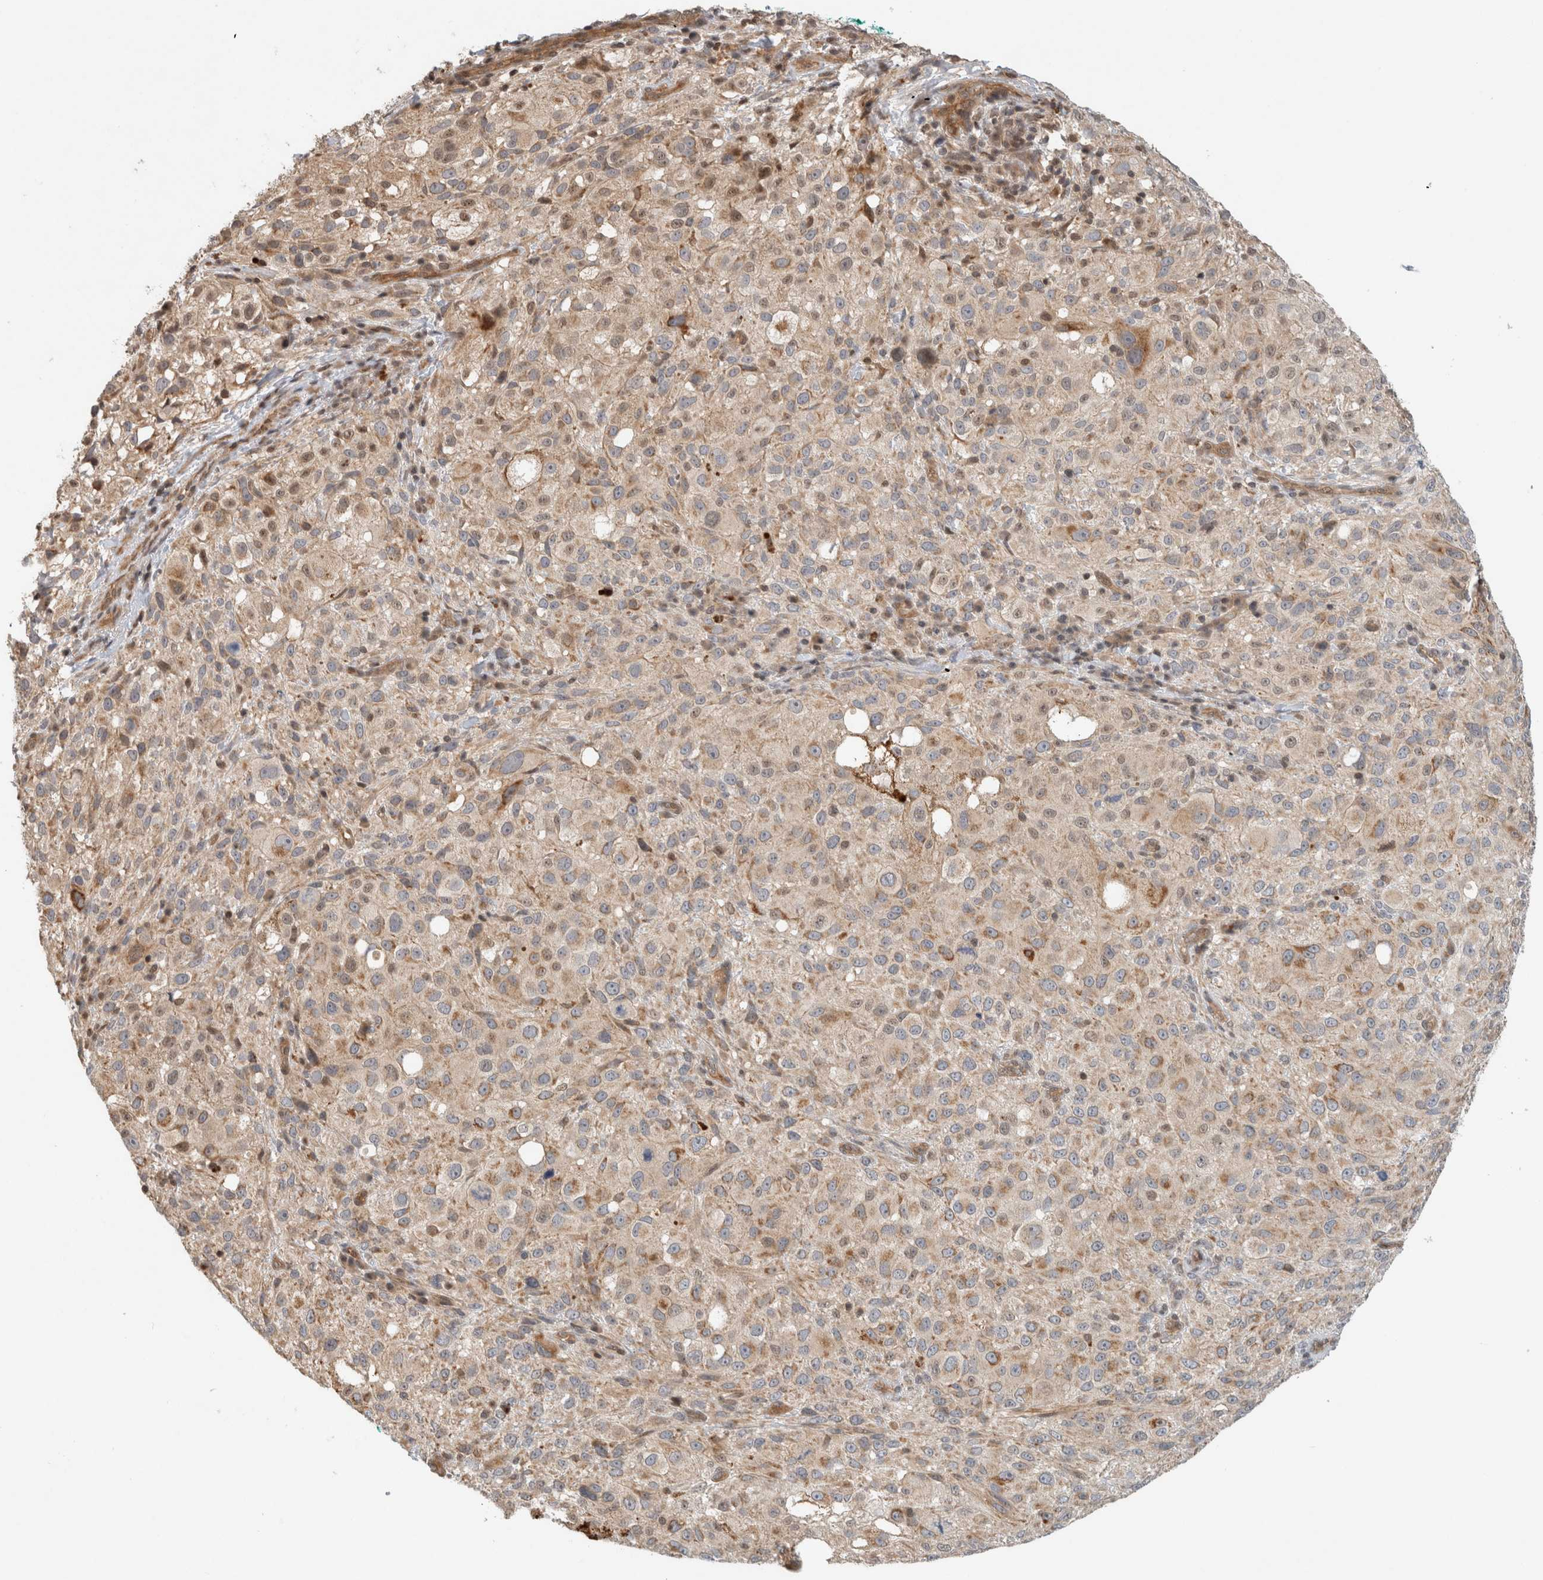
{"staining": {"intensity": "weak", "quantity": ">75%", "location": "cytoplasmic/membranous,nuclear"}, "tissue": "melanoma", "cell_type": "Tumor cells", "image_type": "cancer", "snomed": [{"axis": "morphology", "description": "Necrosis, NOS"}, {"axis": "morphology", "description": "Malignant melanoma, NOS"}, {"axis": "topography", "description": "Skin"}], "caption": "The immunohistochemical stain shows weak cytoplasmic/membranous and nuclear staining in tumor cells of melanoma tissue. (DAB (3,3'-diaminobenzidine) IHC, brown staining for protein, blue staining for nuclei).", "gene": "CAAP1", "patient": {"sex": "female", "age": 87}}